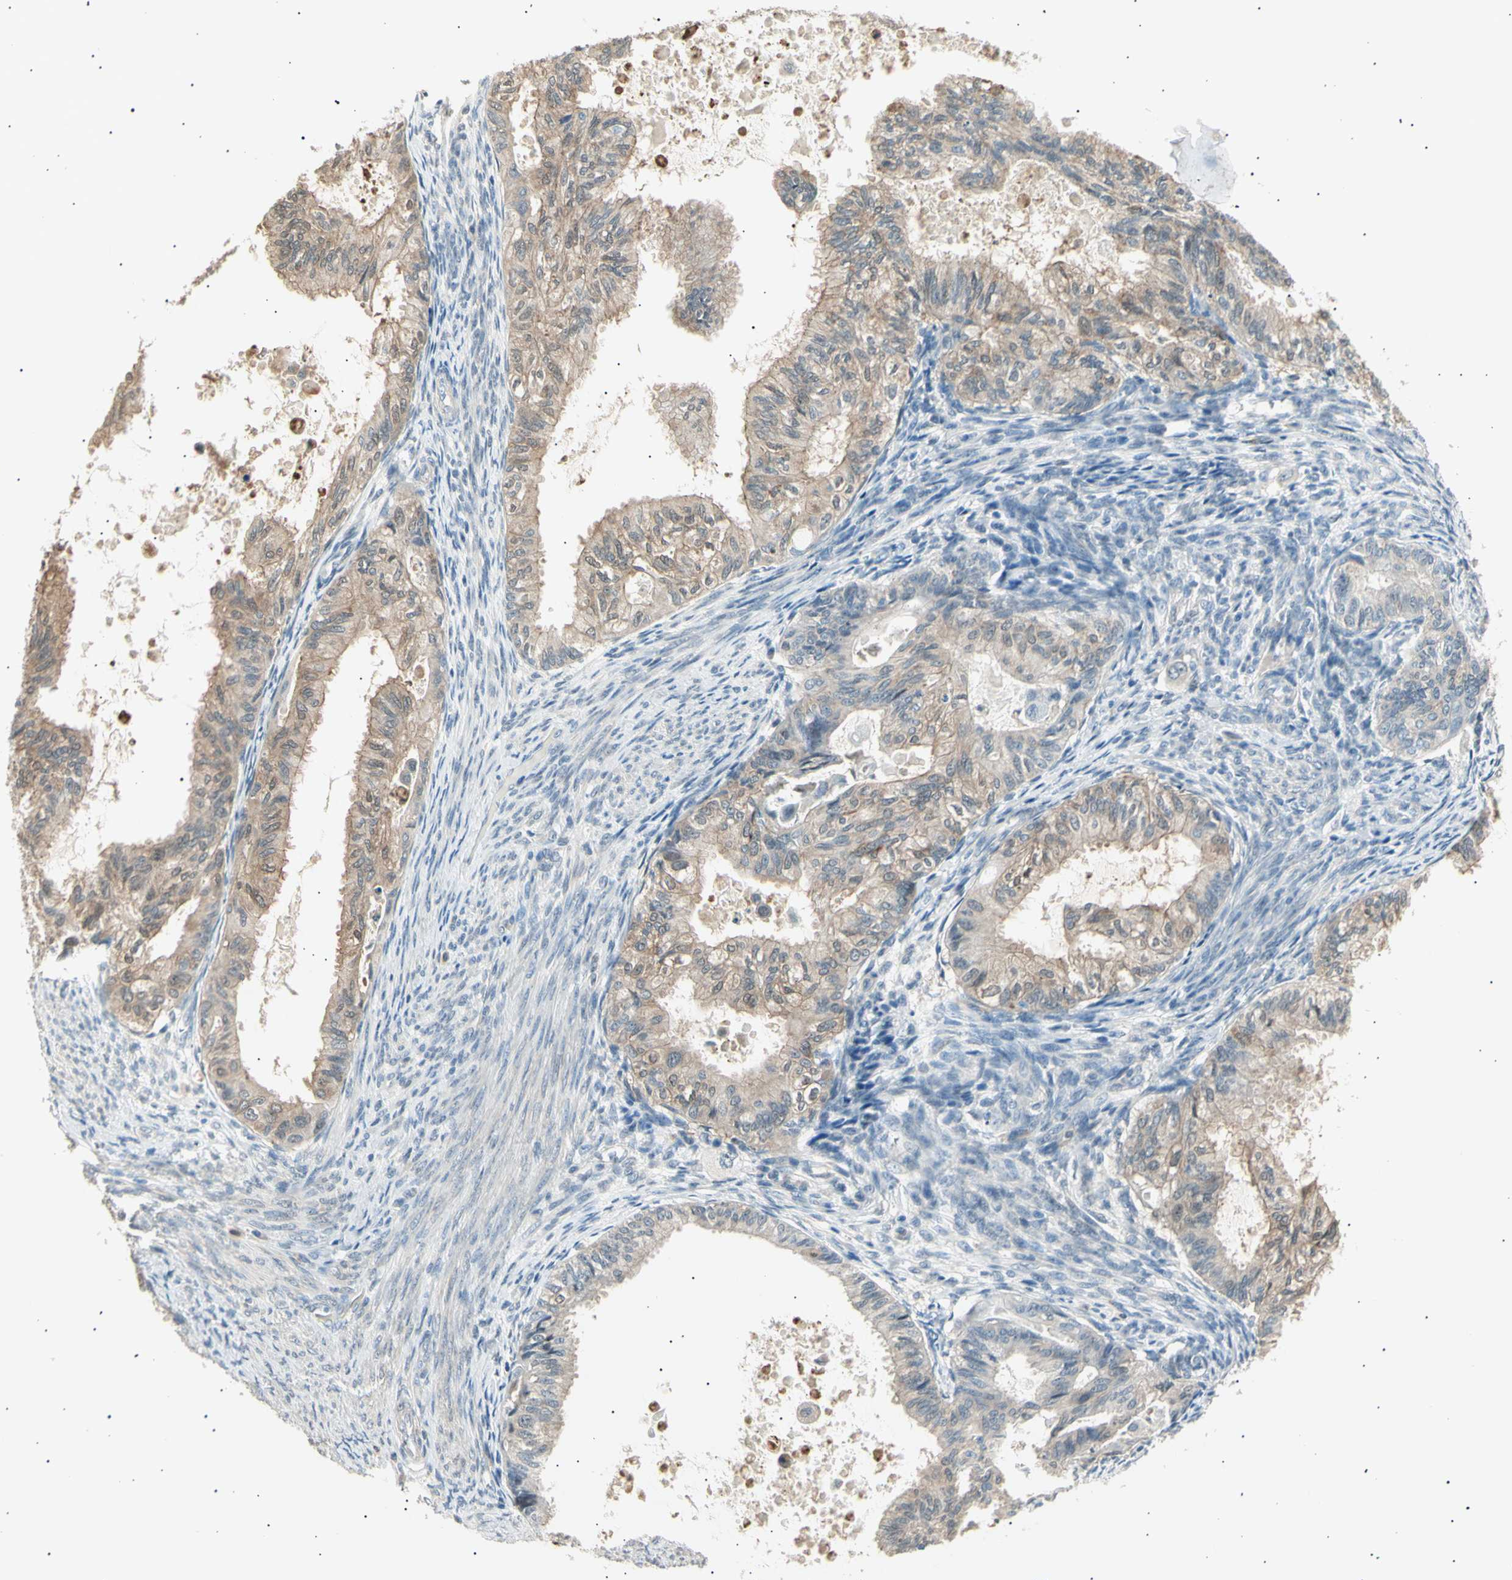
{"staining": {"intensity": "weak", "quantity": ">75%", "location": "cytoplasmic/membranous"}, "tissue": "cervical cancer", "cell_type": "Tumor cells", "image_type": "cancer", "snomed": [{"axis": "morphology", "description": "Normal tissue, NOS"}, {"axis": "morphology", "description": "Adenocarcinoma, NOS"}, {"axis": "topography", "description": "Cervix"}, {"axis": "topography", "description": "Endometrium"}], "caption": "Weak cytoplasmic/membranous staining is present in about >75% of tumor cells in cervical cancer (adenocarcinoma).", "gene": "LHPP", "patient": {"sex": "female", "age": 86}}